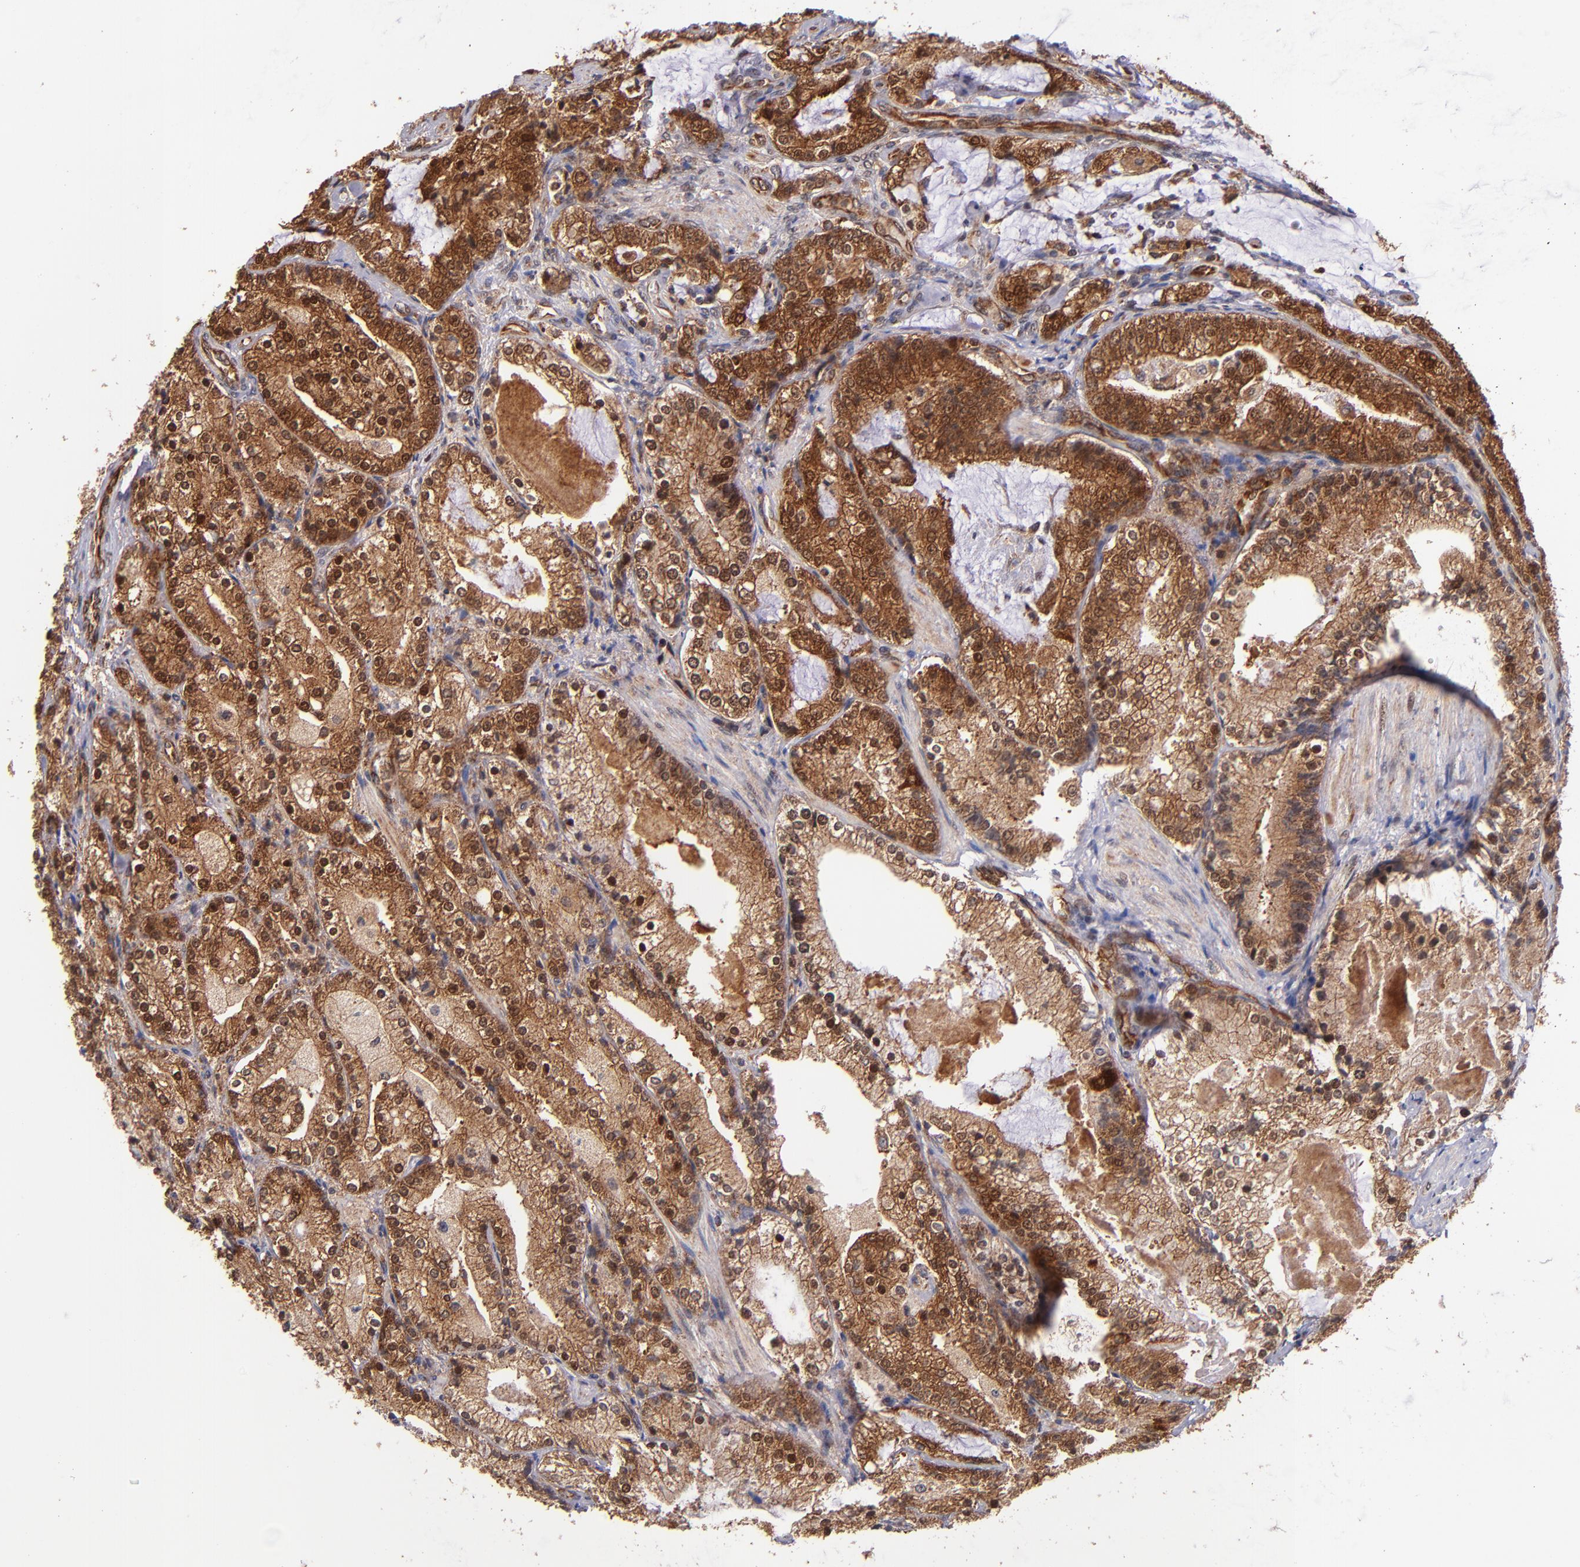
{"staining": {"intensity": "strong", "quantity": ">75%", "location": "cytoplasmic/membranous,nuclear"}, "tissue": "prostate cancer", "cell_type": "Tumor cells", "image_type": "cancer", "snomed": [{"axis": "morphology", "description": "Adenocarcinoma, High grade"}, {"axis": "topography", "description": "Prostate"}], "caption": "This is a histology image of immunohistochemistry staining of prostate cancer (high-grade adenocarcinoma), which shows strong expression in the cytoplasmic/membranous and nuclear of tumor cells.", "gene": "STX8", "patient": {"sex": "male", "age": 63}}